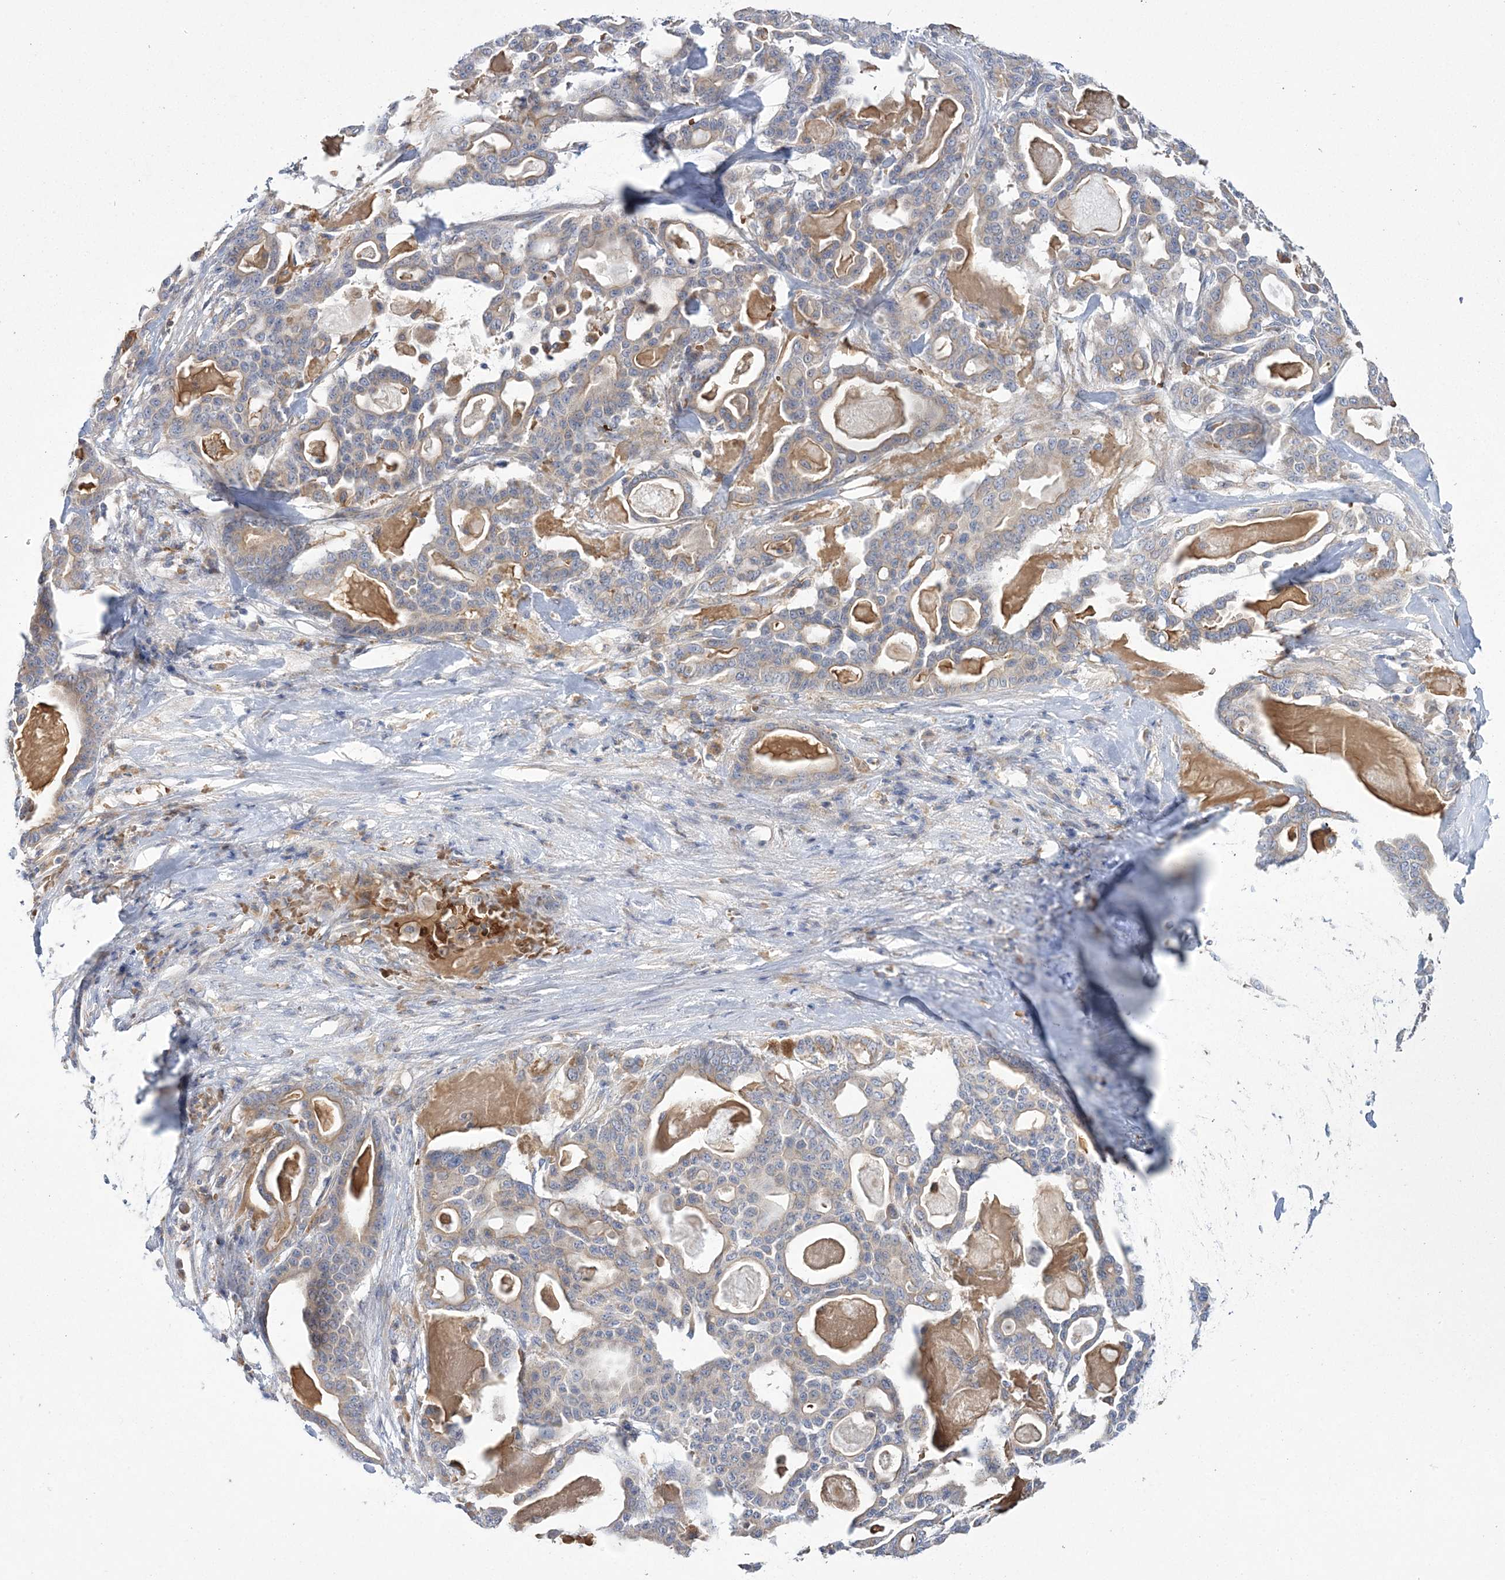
{"staining": {"intensity": "weak", "quantity": "<25%", "location": "cytoplasmic/membranous"}, "tissue": "pancreatic cancer", "cell_type": "Tumor cells", "image_type": "cancer", "snomed": [{"axis": "morphology", "description": "Adenocarcinoma, NOS"}, {"axis": "topography", "description": "Pancreas"}], "caption": "Immunohistochemical staining of adenocarcinoma (pancreatic) displays no significant staining in tumor cells.", "gene": "ATP11B", "patient": {"sex": "male", "age": 63}}